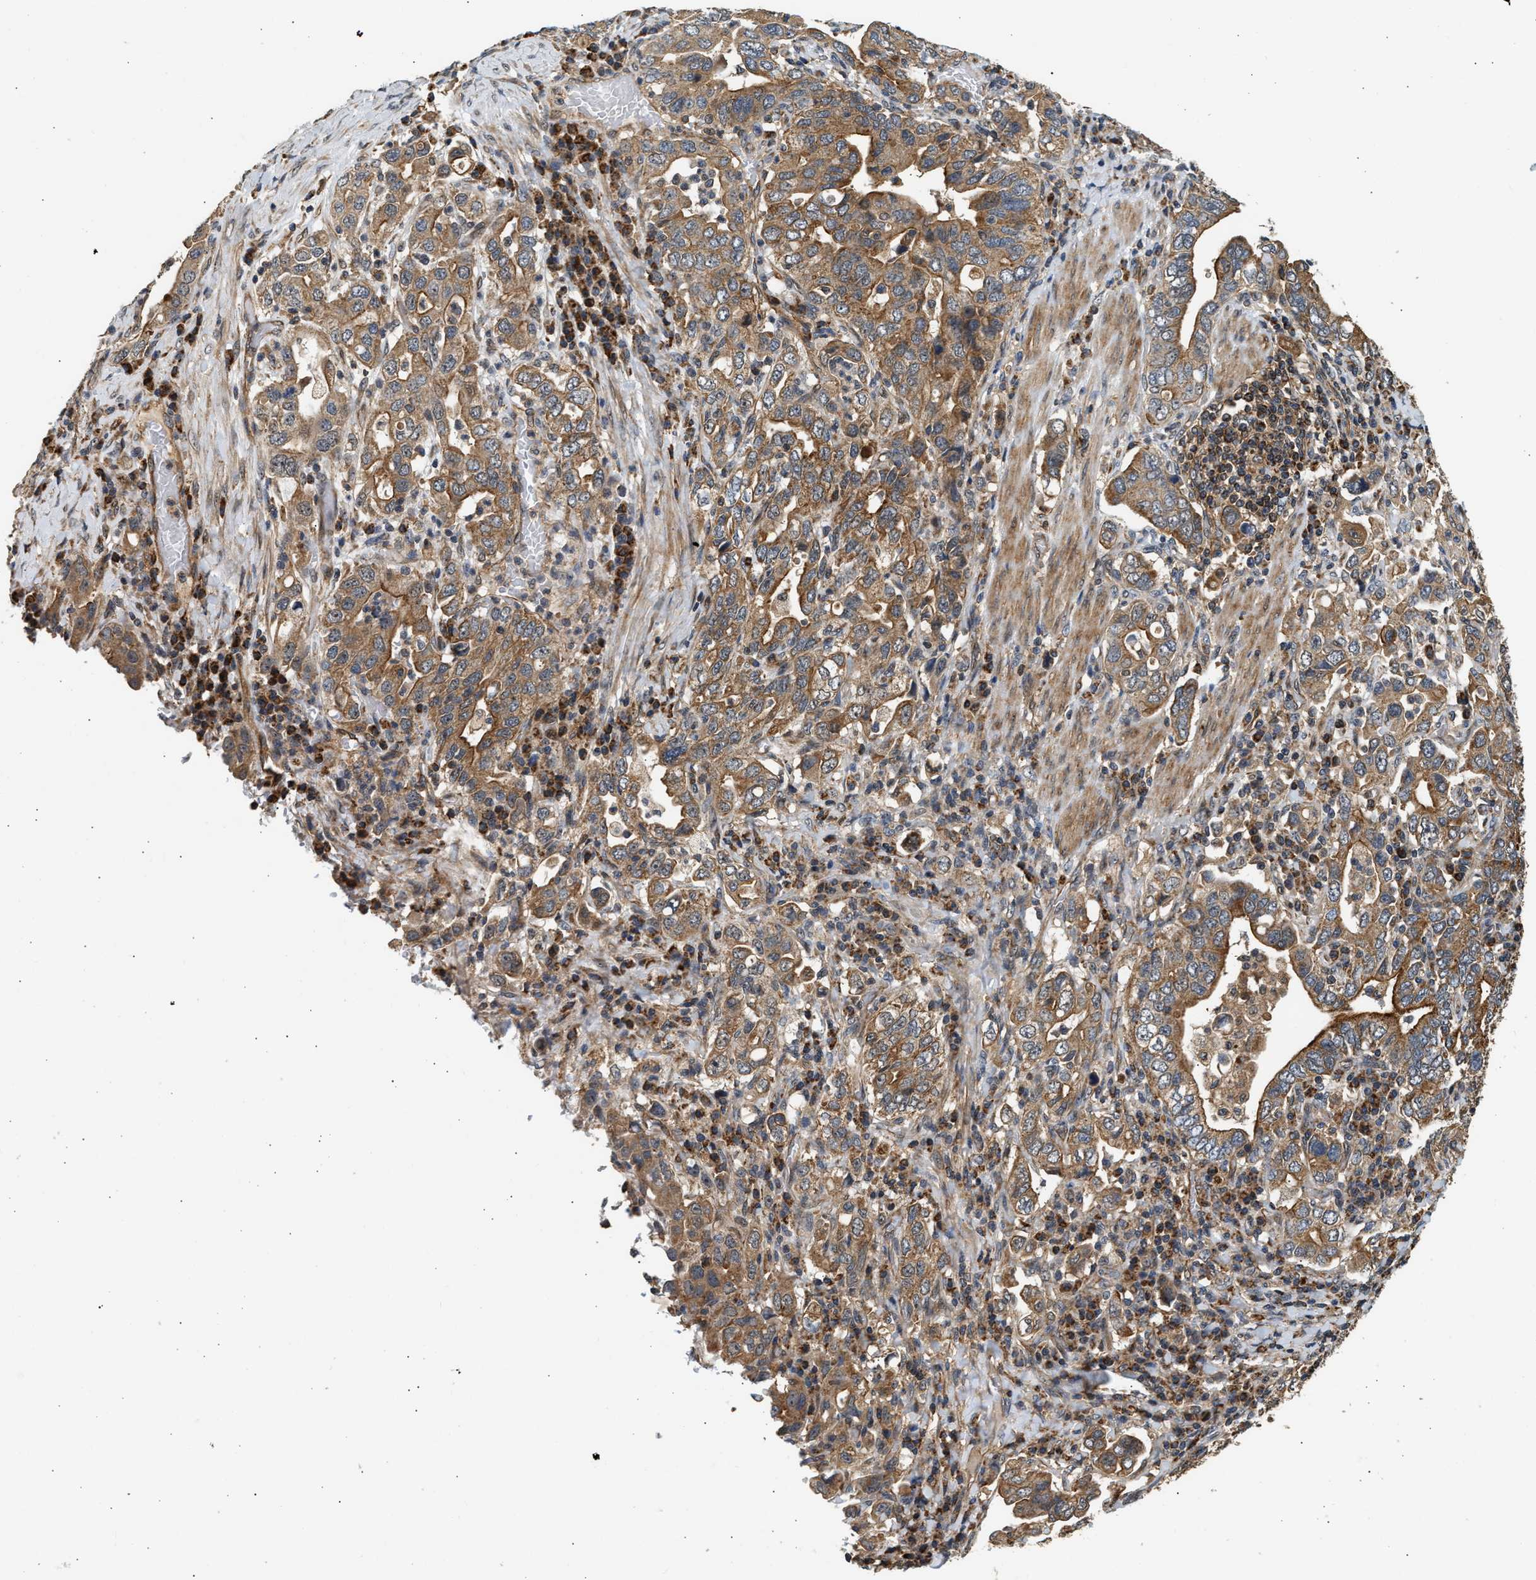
{"staining": {"intensity": "moderate", "quantity": ">75%", "location": "cytoplasmic/membranous"}, "tissue": "stomach cancer", "cell_type": "Tumor cells", "image_type": "cancer", "snomed": [{"axis": "morphology", "description": "Adenocarcinoma, NOS"}, {"axis": "topography", "description": "Stomach, upper"}], "caption": "Immunohistochemistry of human stomach cancer (adenocarcinoma) exhibits medium levels of moderate cytoplasmic/membranous staining in about >75% of tumor cells.", "gene": "DUSP14", "patient": {"sex": "male", "age": 62}}